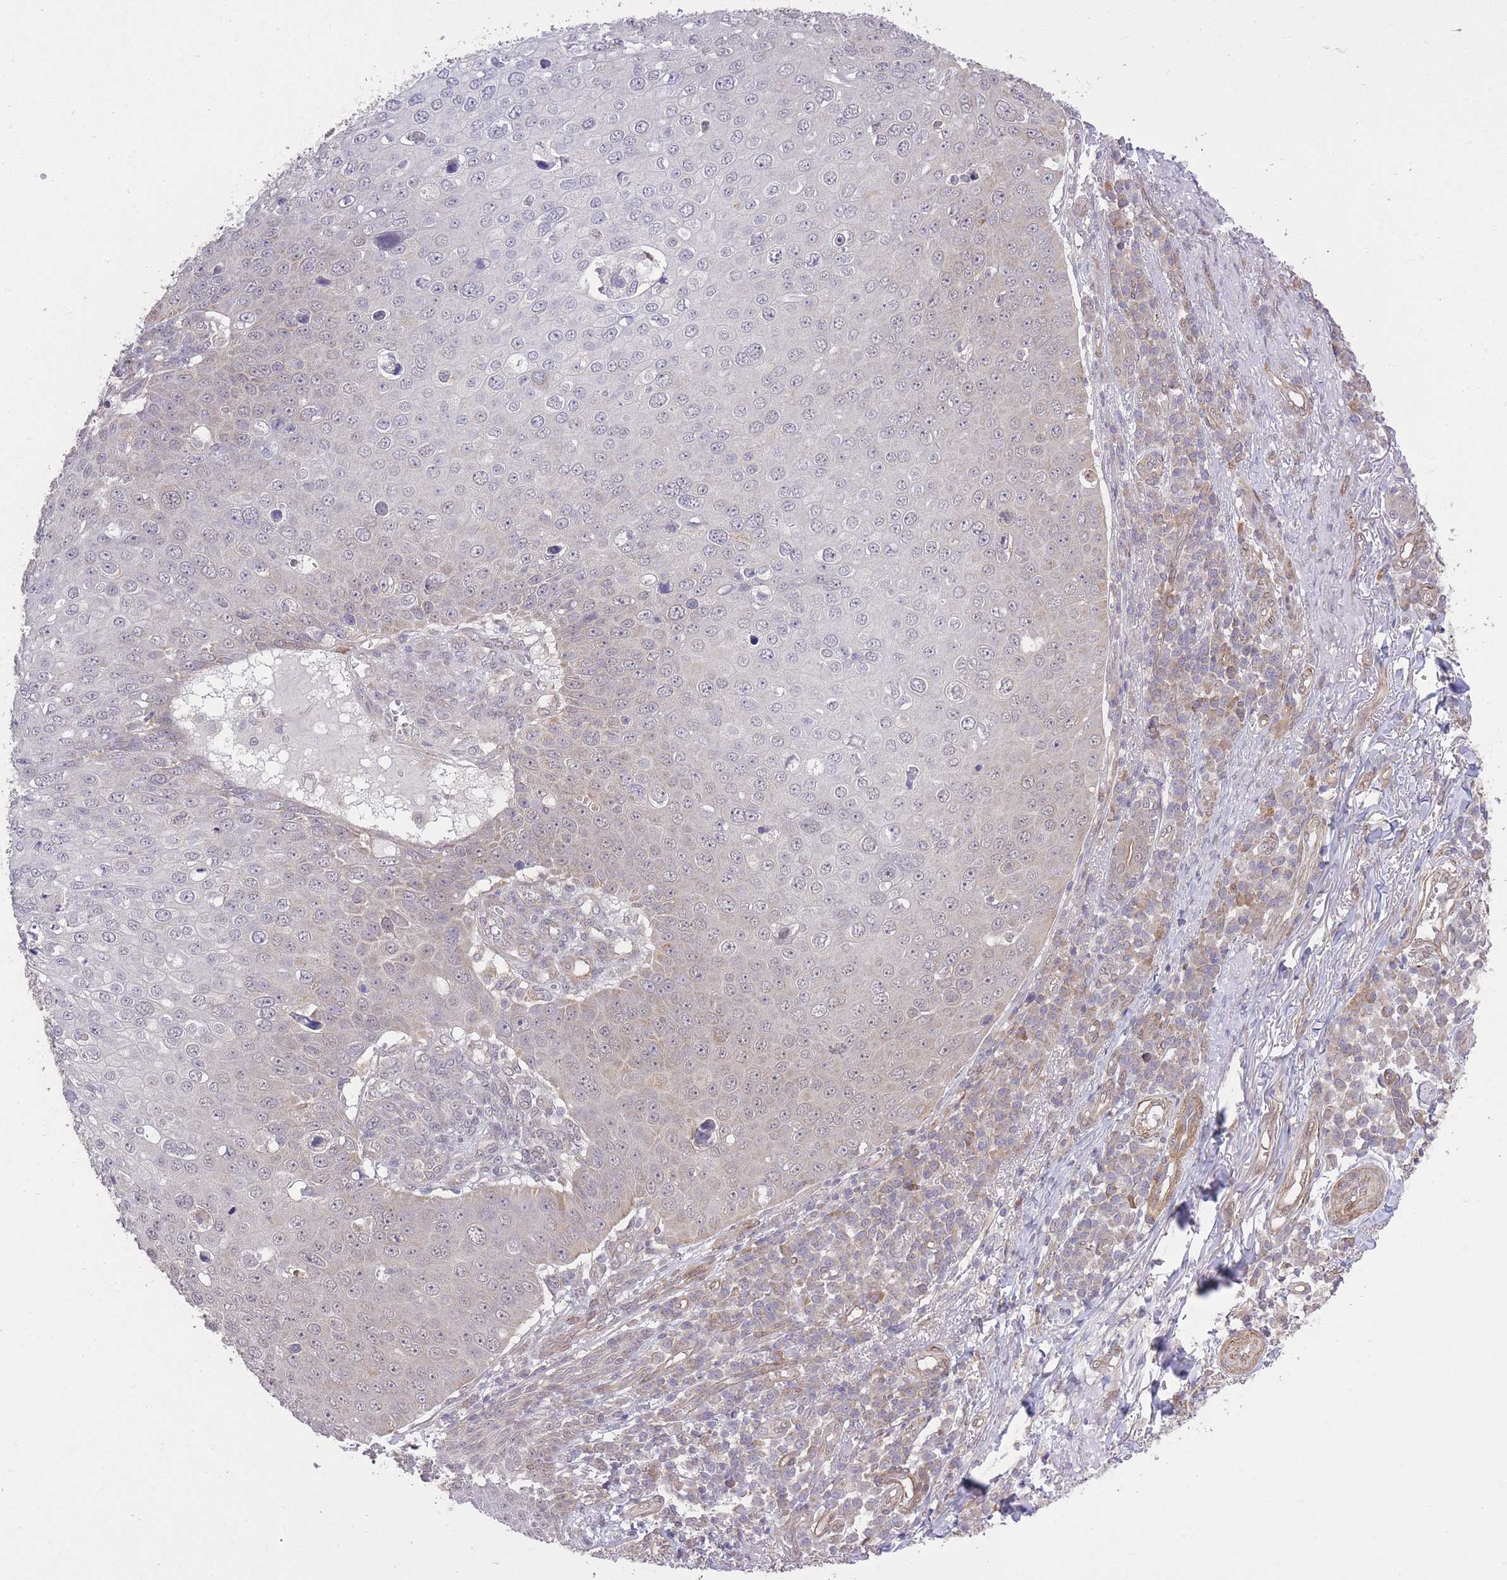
{"staining": {"intensity": "negative", "quantity": "none", "location": "none"}, "tissue": "skin cancer", "cell_type": "Tumor cells", "image_type": "cancer", "snomed": [{"axis": "morphology", "description": "Squamous cell carcinoma, NOS"}, {"axis": "topography", "description": "Skin"}], "caption": "Immunohistochemistry of human skin squamous cell carcinoma exhibits no positivity in tumor cells.", "gene": "ELOA2", "patient": {"sex": "male", "age": 71}}